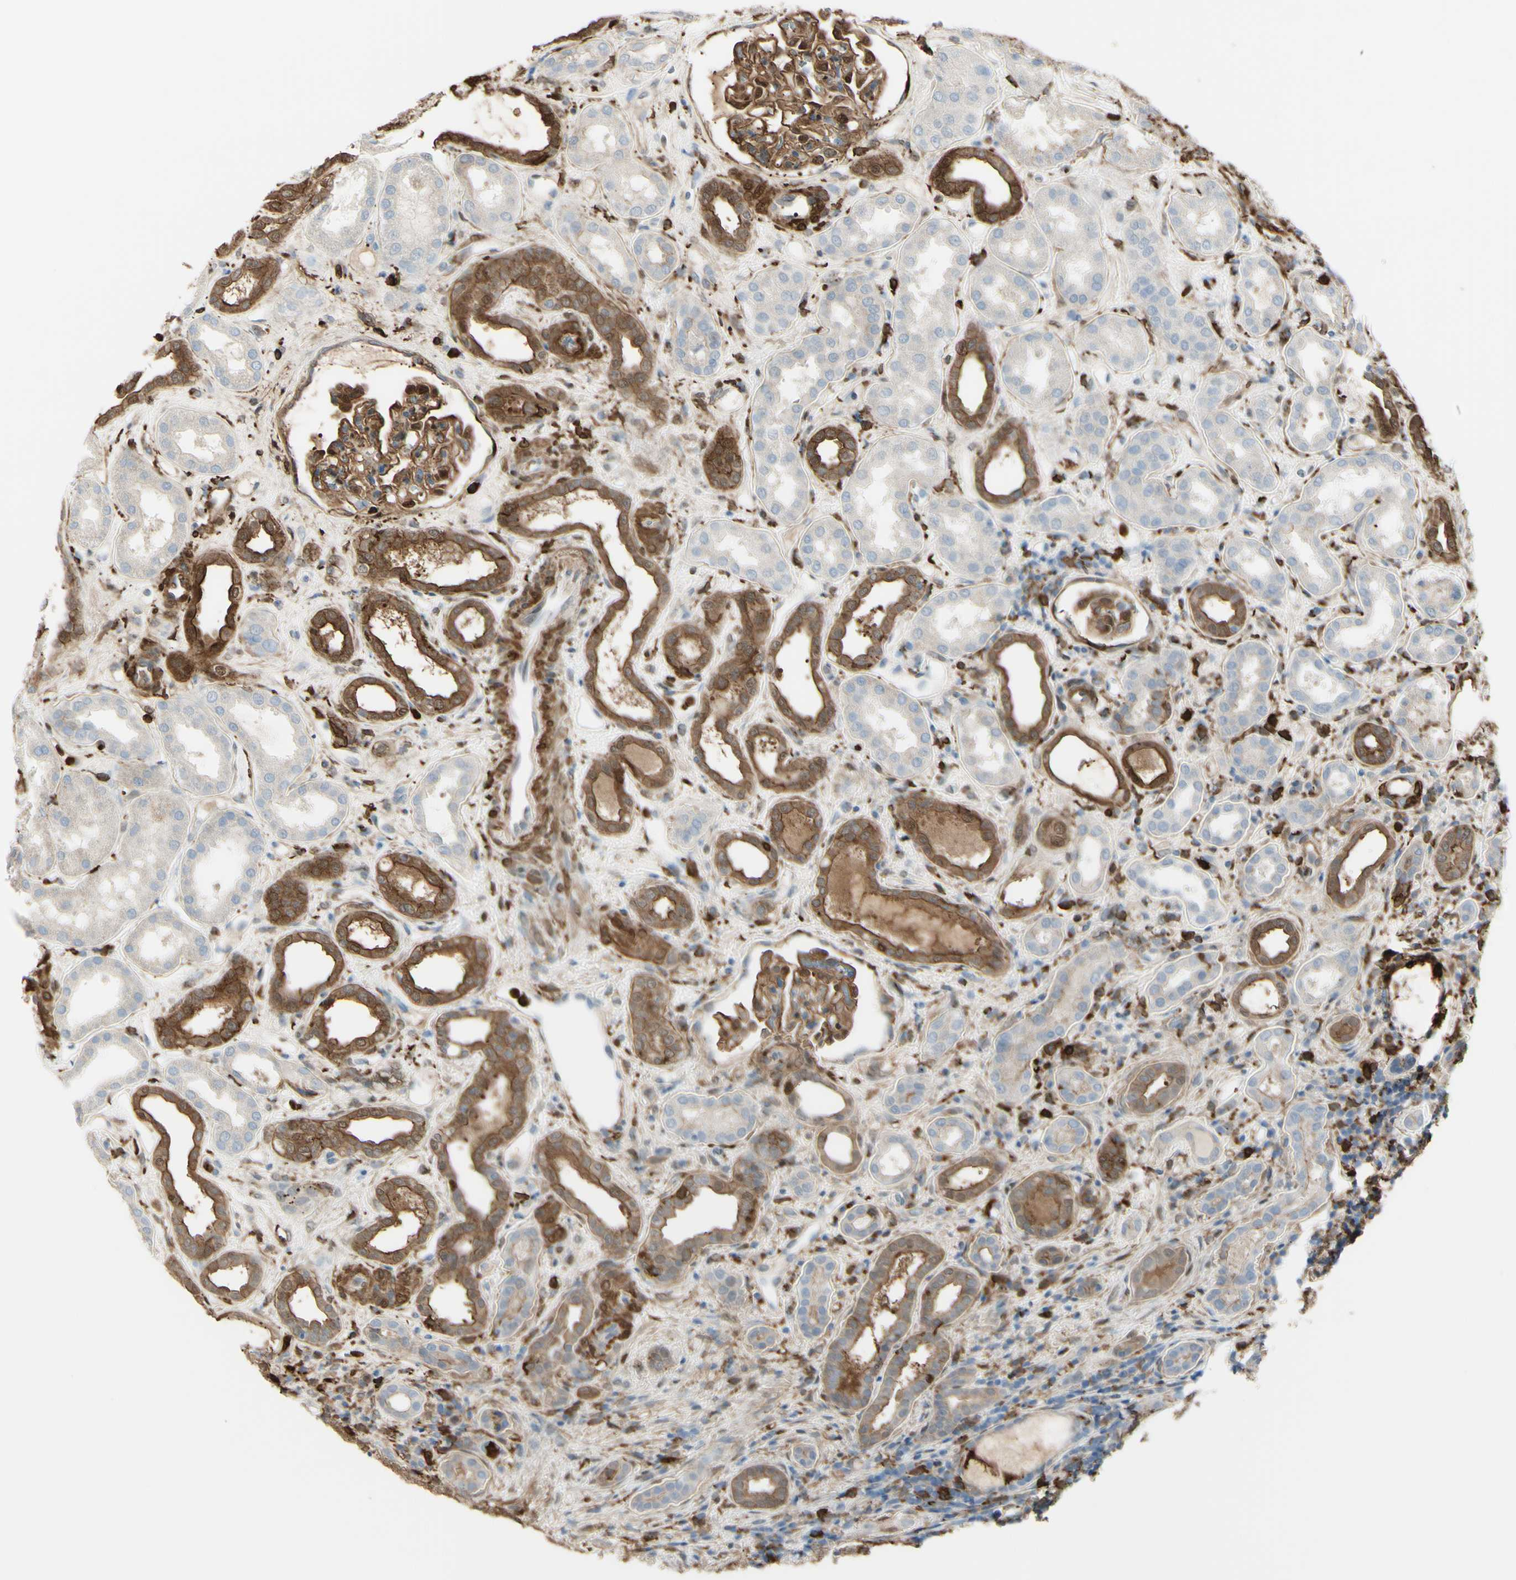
{"staining": {"intensity": "moderate", "quantity": ">75%", "location": "cytoplasmic/membranous"}, "tissue": "kidney", "cell_type": "Cells in glomeruli", "image_type": "normal", "snomed": [{"axis": "morphology", "description": "Normal tissue, NOS"}, {"axis": "topography", "description": "Kidney"}], "caption": "A micrograph of kidney stained for a protein demonstrates moderate cytoplasmic/membranous brown staining in cells in glomeruli. (Stains: DAB (3,3'-diaminobenzidine) in brown, nuclei in blue, Microscopy: brightfield microscopy at high magnification).", "gene": "GSN", "patient": {"sex": "male", "age": 59}}